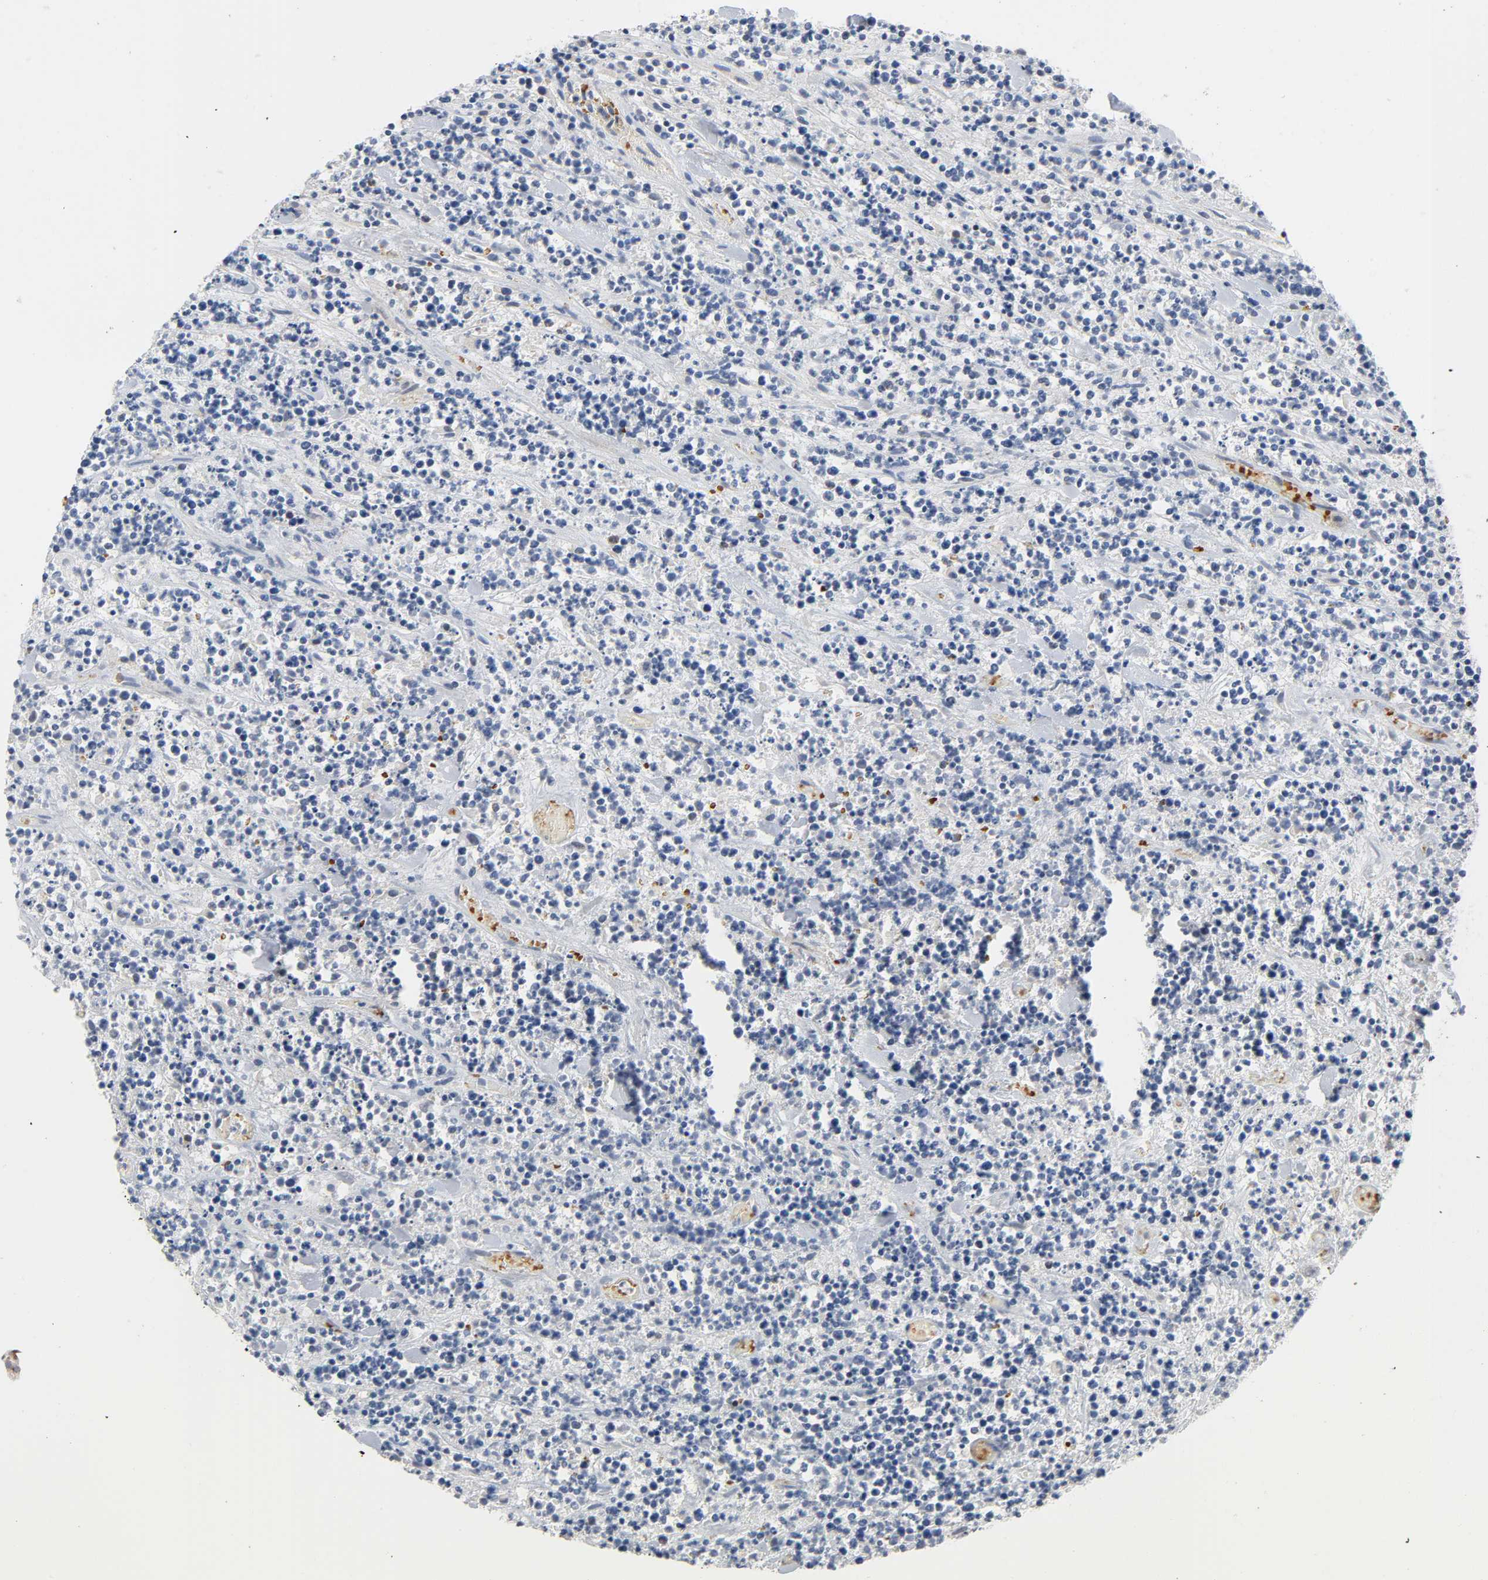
{"staining": {"intensity": "negative", "quantity": "none", "location": "none"}, "tissue": "lymphoma", "cell_type": "Tumor cells", "image_type": "cancer", "snomed": [{"axis": "morphology", "description": "Malignant lymphoma, non-Hodgkin's type, High grade"}, {"axis": "topography", "description": "Soft tissue"}], "caption": "Tumor cells show no significant expression in malignant lymphoma, non-Hodgkin's type (high-grade).", "gene": "CD2AP", "patient": {"sex": "male", "age": 18}}